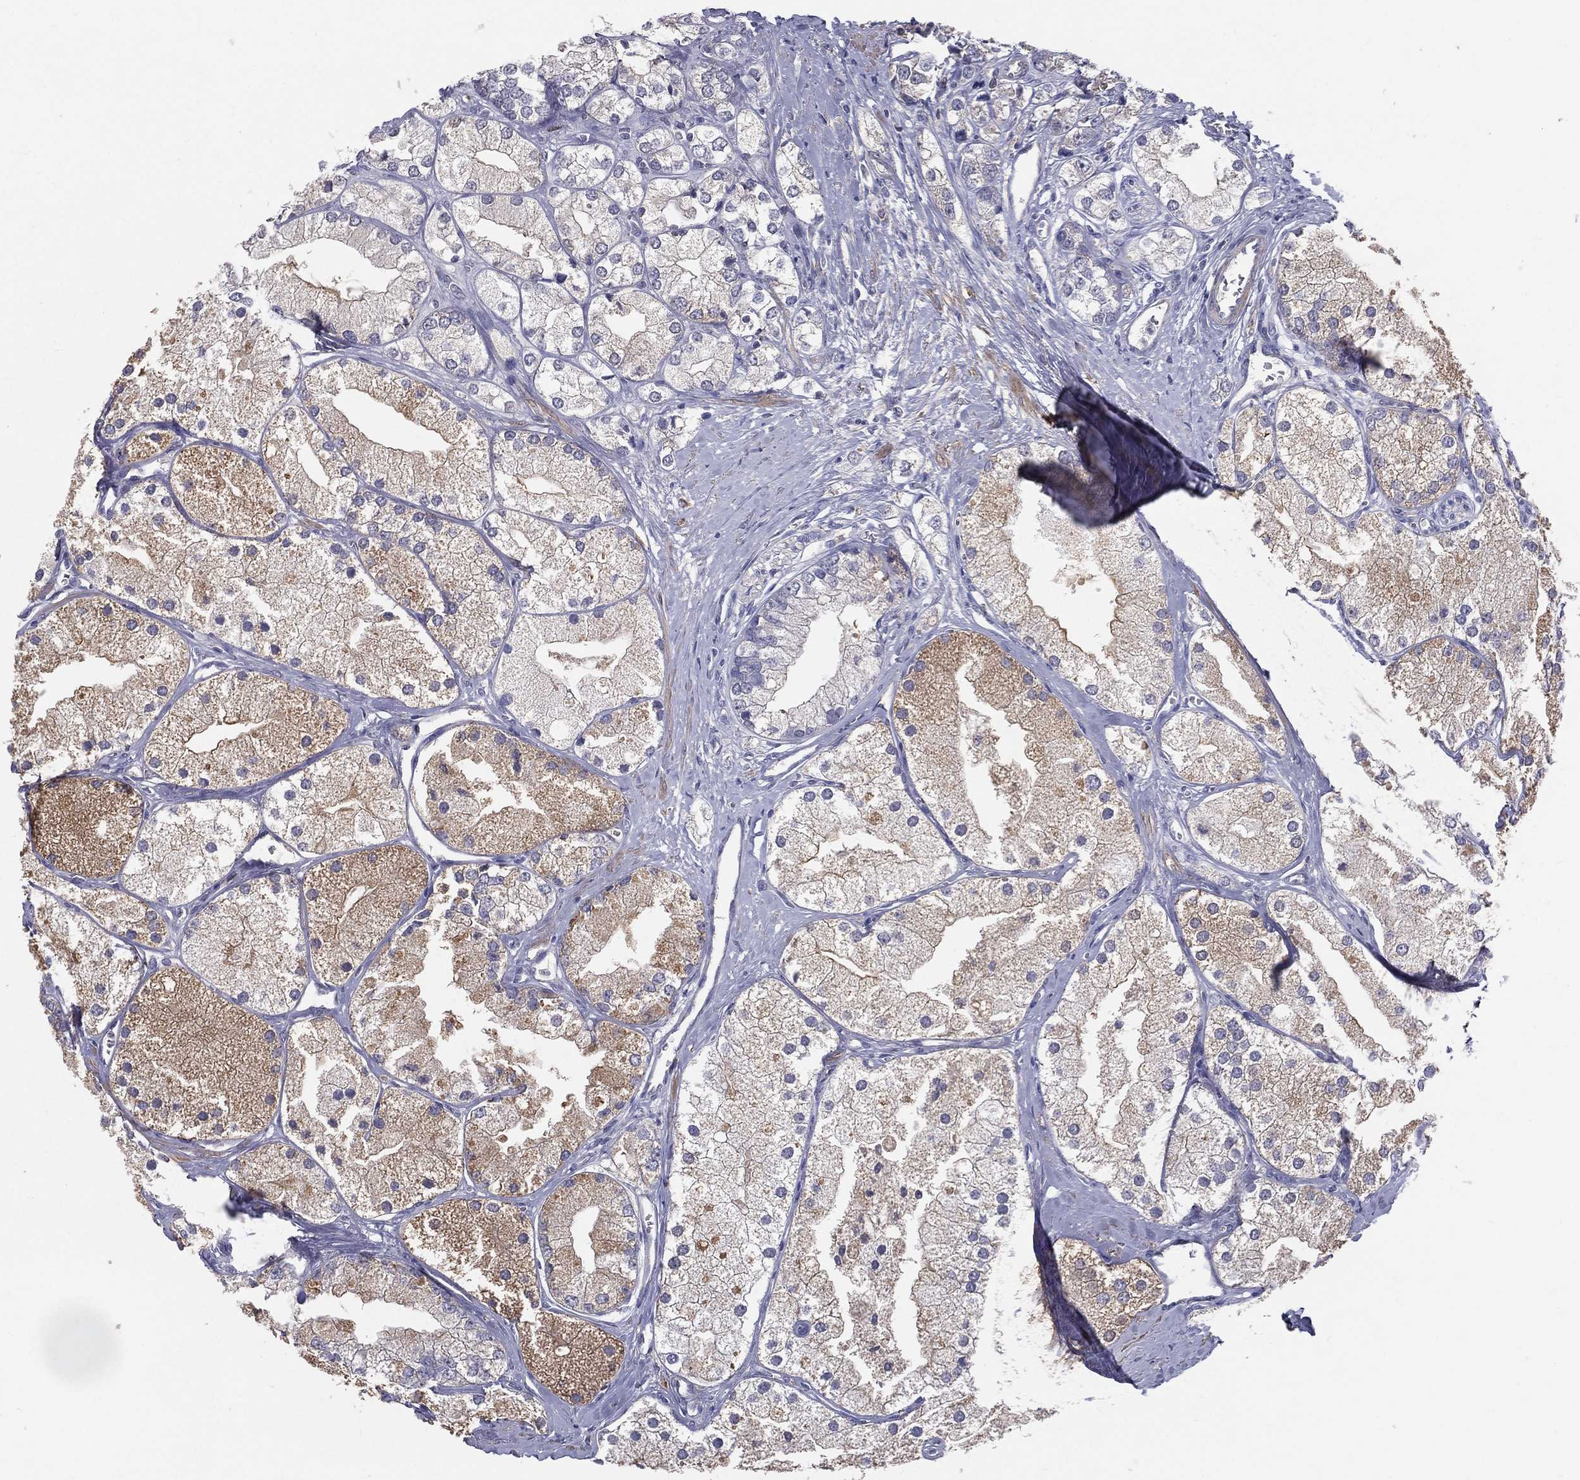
{"staining": {"intensity": "weak", "quantity": "<25%", "location": "cytoplasmic/membranous"}, "tissue": "prostate cancer", "cell_type": "Tumor cells", "image_type": "cancer", "snomed": [{"axis": "morphology", "description": "Adenocarcinoma, NOS"}, {"axis": "topography", "description": "Prostate and seminal vesicle, NOS"}, {"axis": "topography", "description": "Prostate"}], "caption": "Tumor cells are negative for protein expression in human prostate cancer. The staining was performed using DAB (3,3'-diaminobenzidine) to visualize the protein expression in brown, while the nuclei were stained in blue with hematoxylin (Magnification: 20x).", "gene": "PCSK1", "patient": {"sex": "male", "age": 79}}